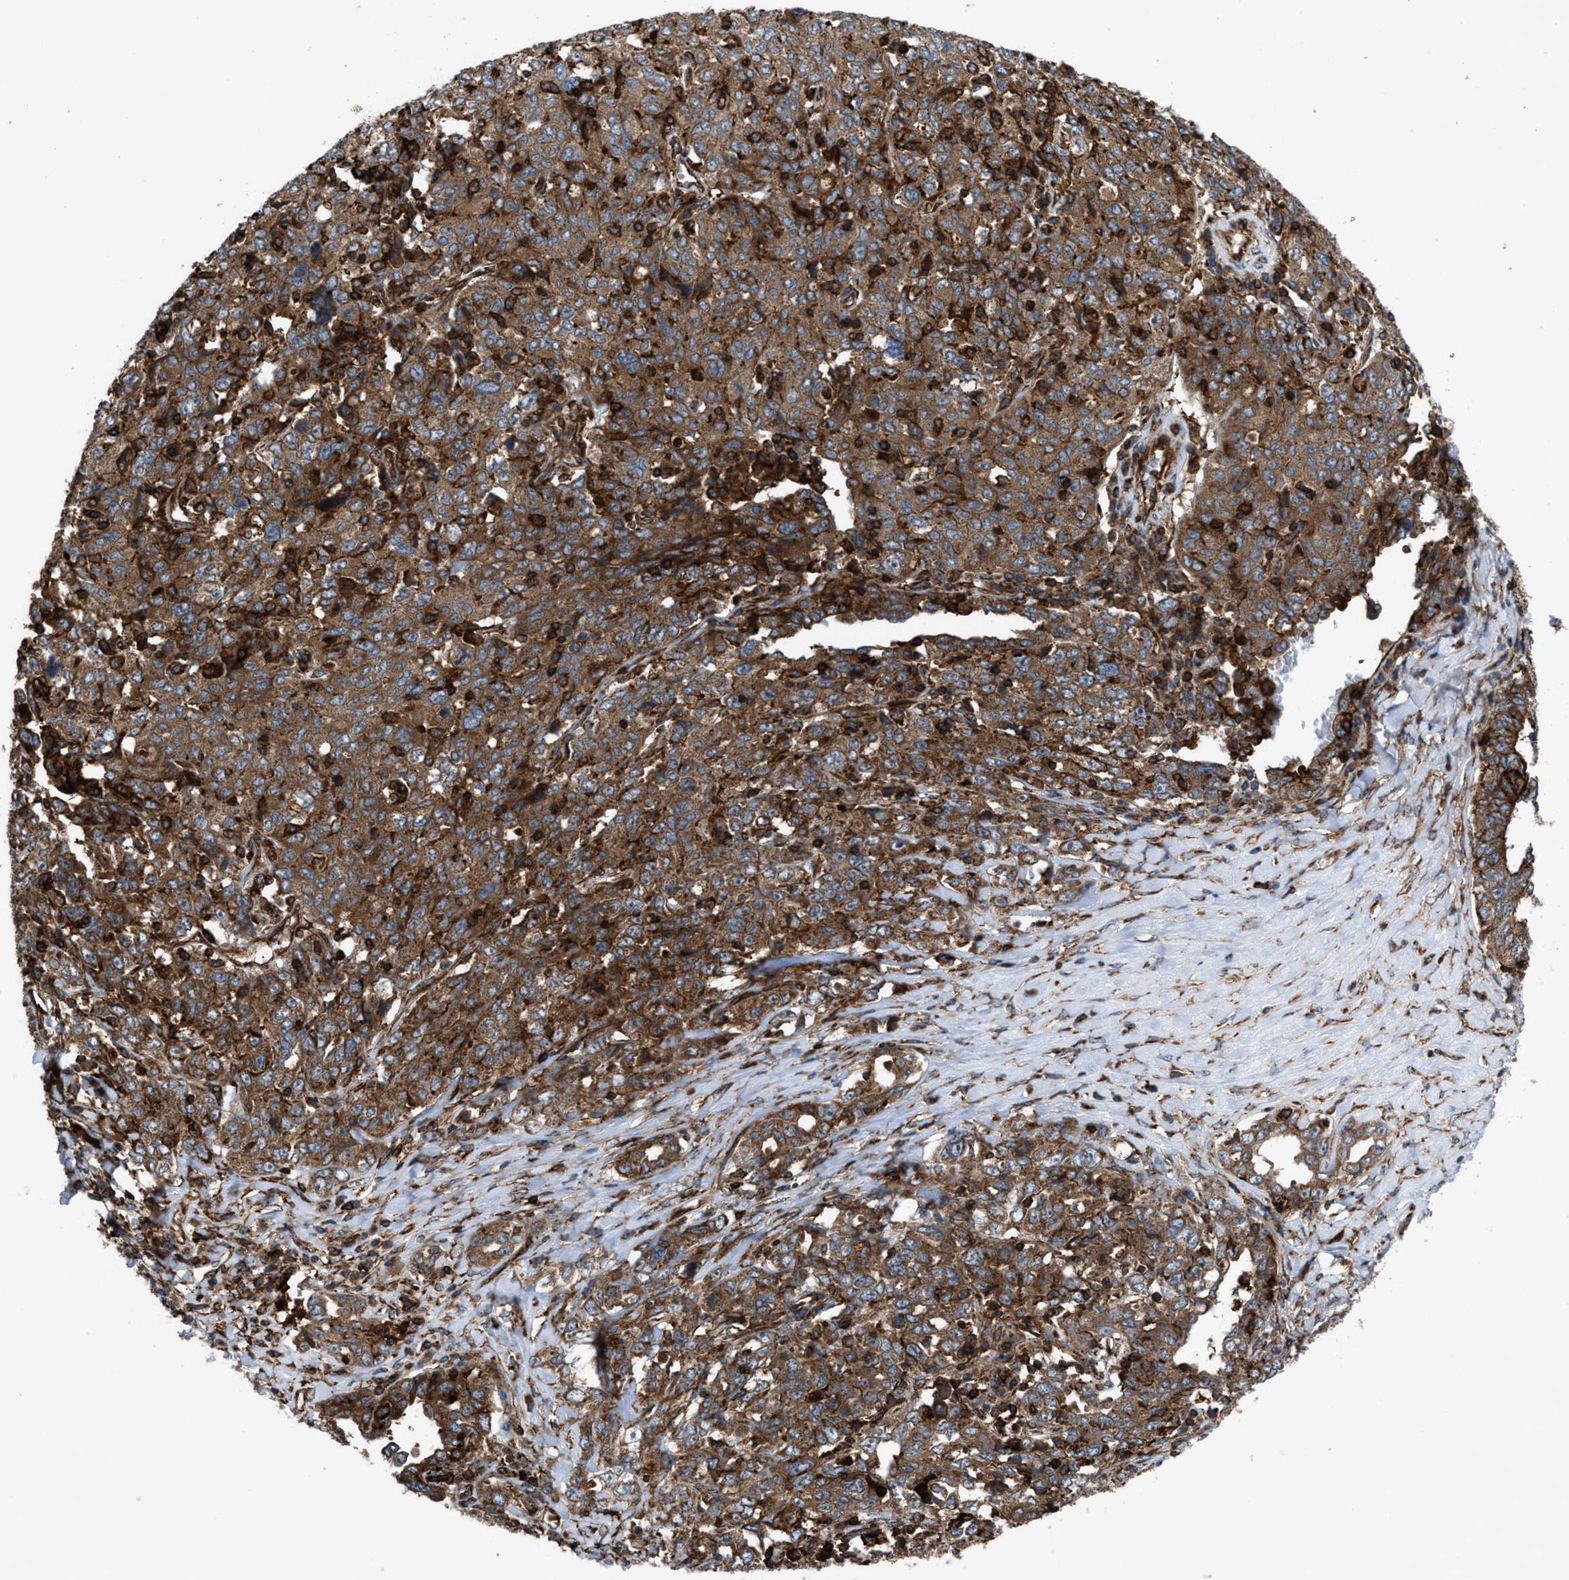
{"staining": {"intensity": "strong", "quantity": ">75%", "location": "cytoplasmic/membranous"}, "tissue": "ovarian cancer", "cell_type": "Tumor cells", "image_type": "cancer", "snomed": [{"axis": "morphology", "description": "Carcinoma, endometroid"}, {"axis": "topography", "description": "Ovary"}], "caption": "Ovarian cancer (endometroid carcinoma) tissue reveals strong cytoplasmic/membranous expression in about >75% of tumor cells", "gene": "EGLN1", "patient": {"sex": "female", "age": 62}}